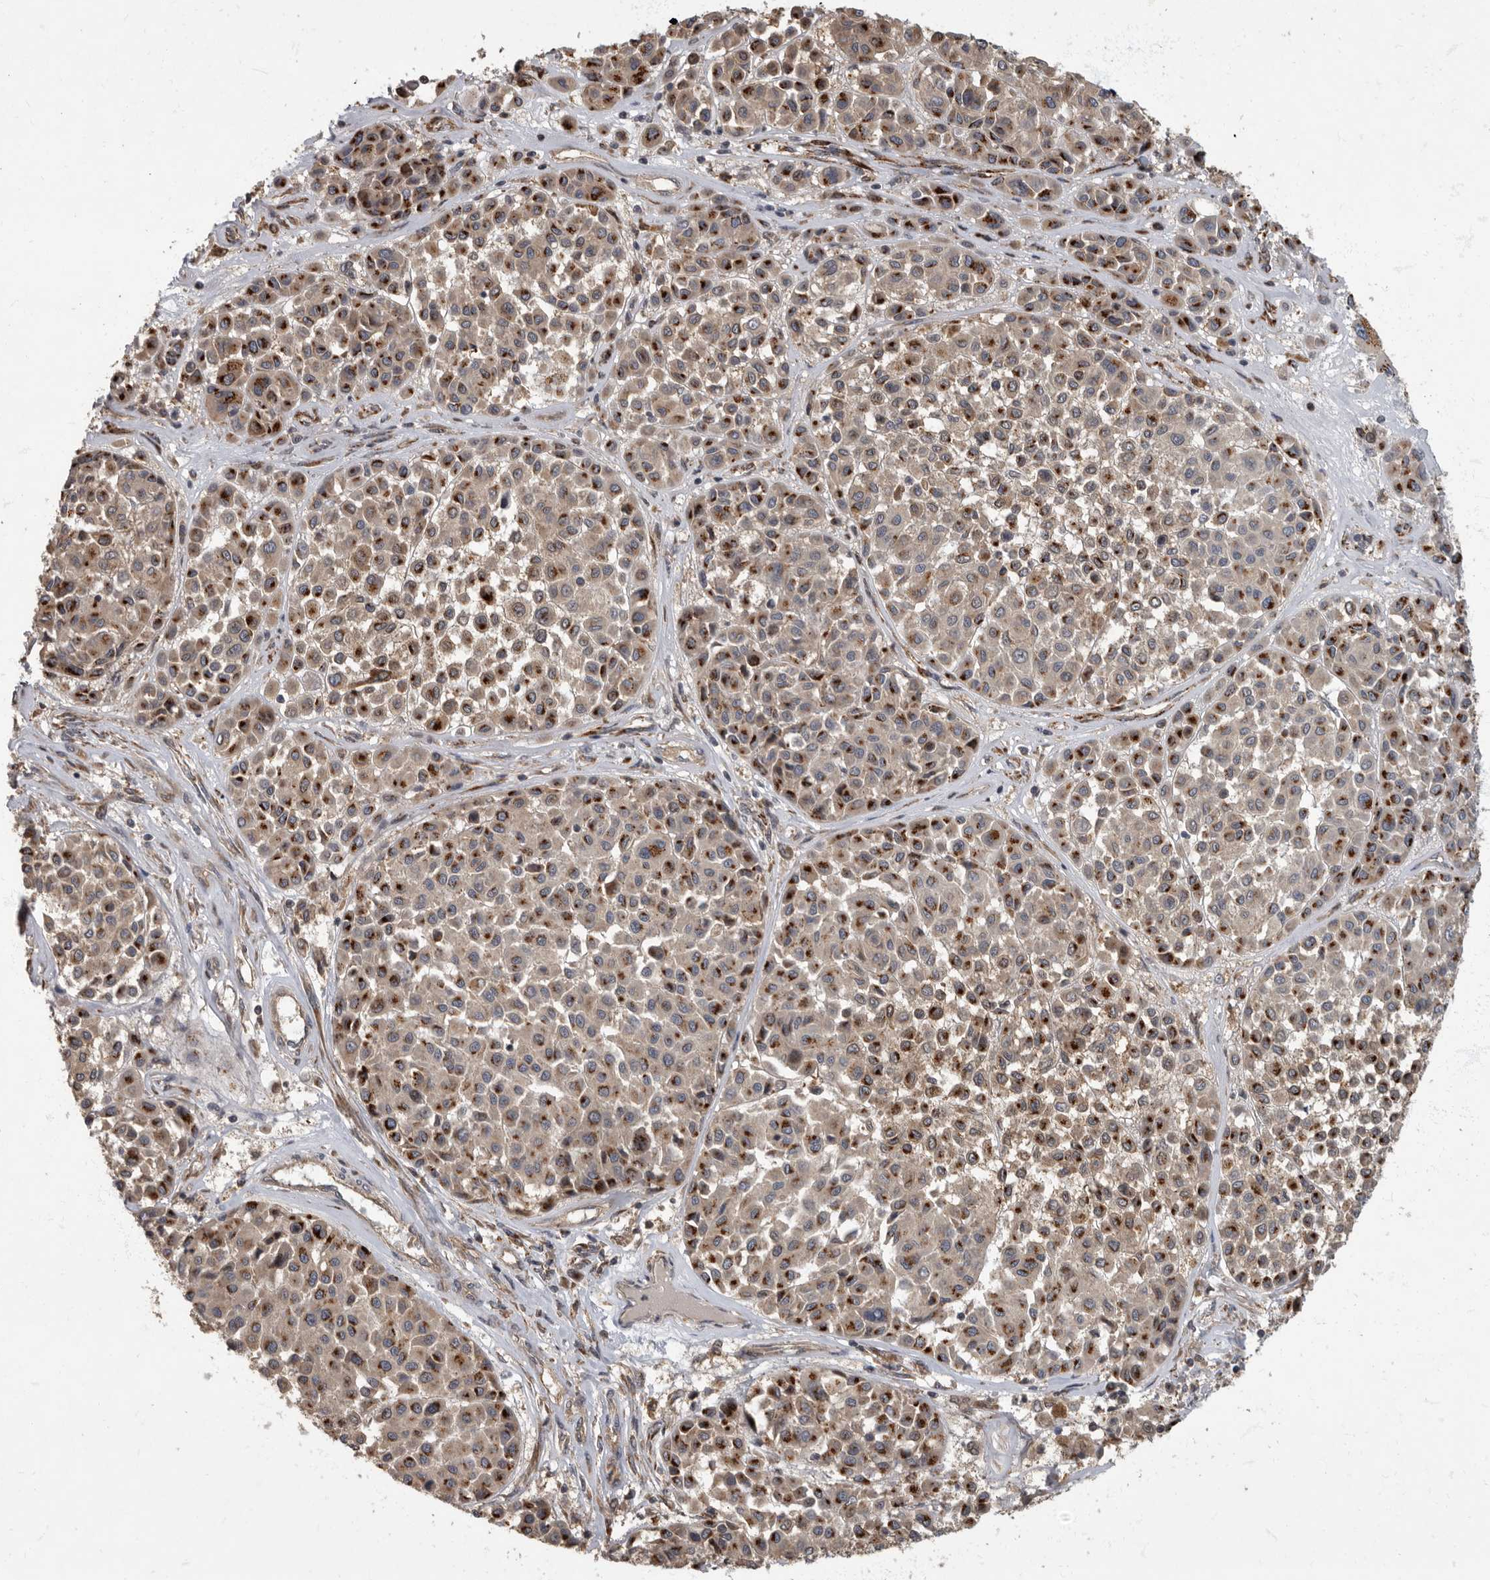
{"staining": {"intensity": "strong", "quantity": ">75%", "location": "cytoplasmic/membranous"}, "tissue": "melanoma", "cell_type": "Tumor cells", "image_type": "cancer", "snomed": [{"axis": "morphology", "description": "Malignant melanoma, Metastatic site"}, {"axis": "topography", "description": "Soft tissue"}], "caption": "Immunohistochemistry (IHC) image of malignant melanoma (metastatic site) stained for a protein (brown), which demonstrates high levels of strong cytoplasmic/membranous staining in approximately >75% of tumor cells.", "gene": "IQCK", "patient": {"sex": "male", "age": 41}}